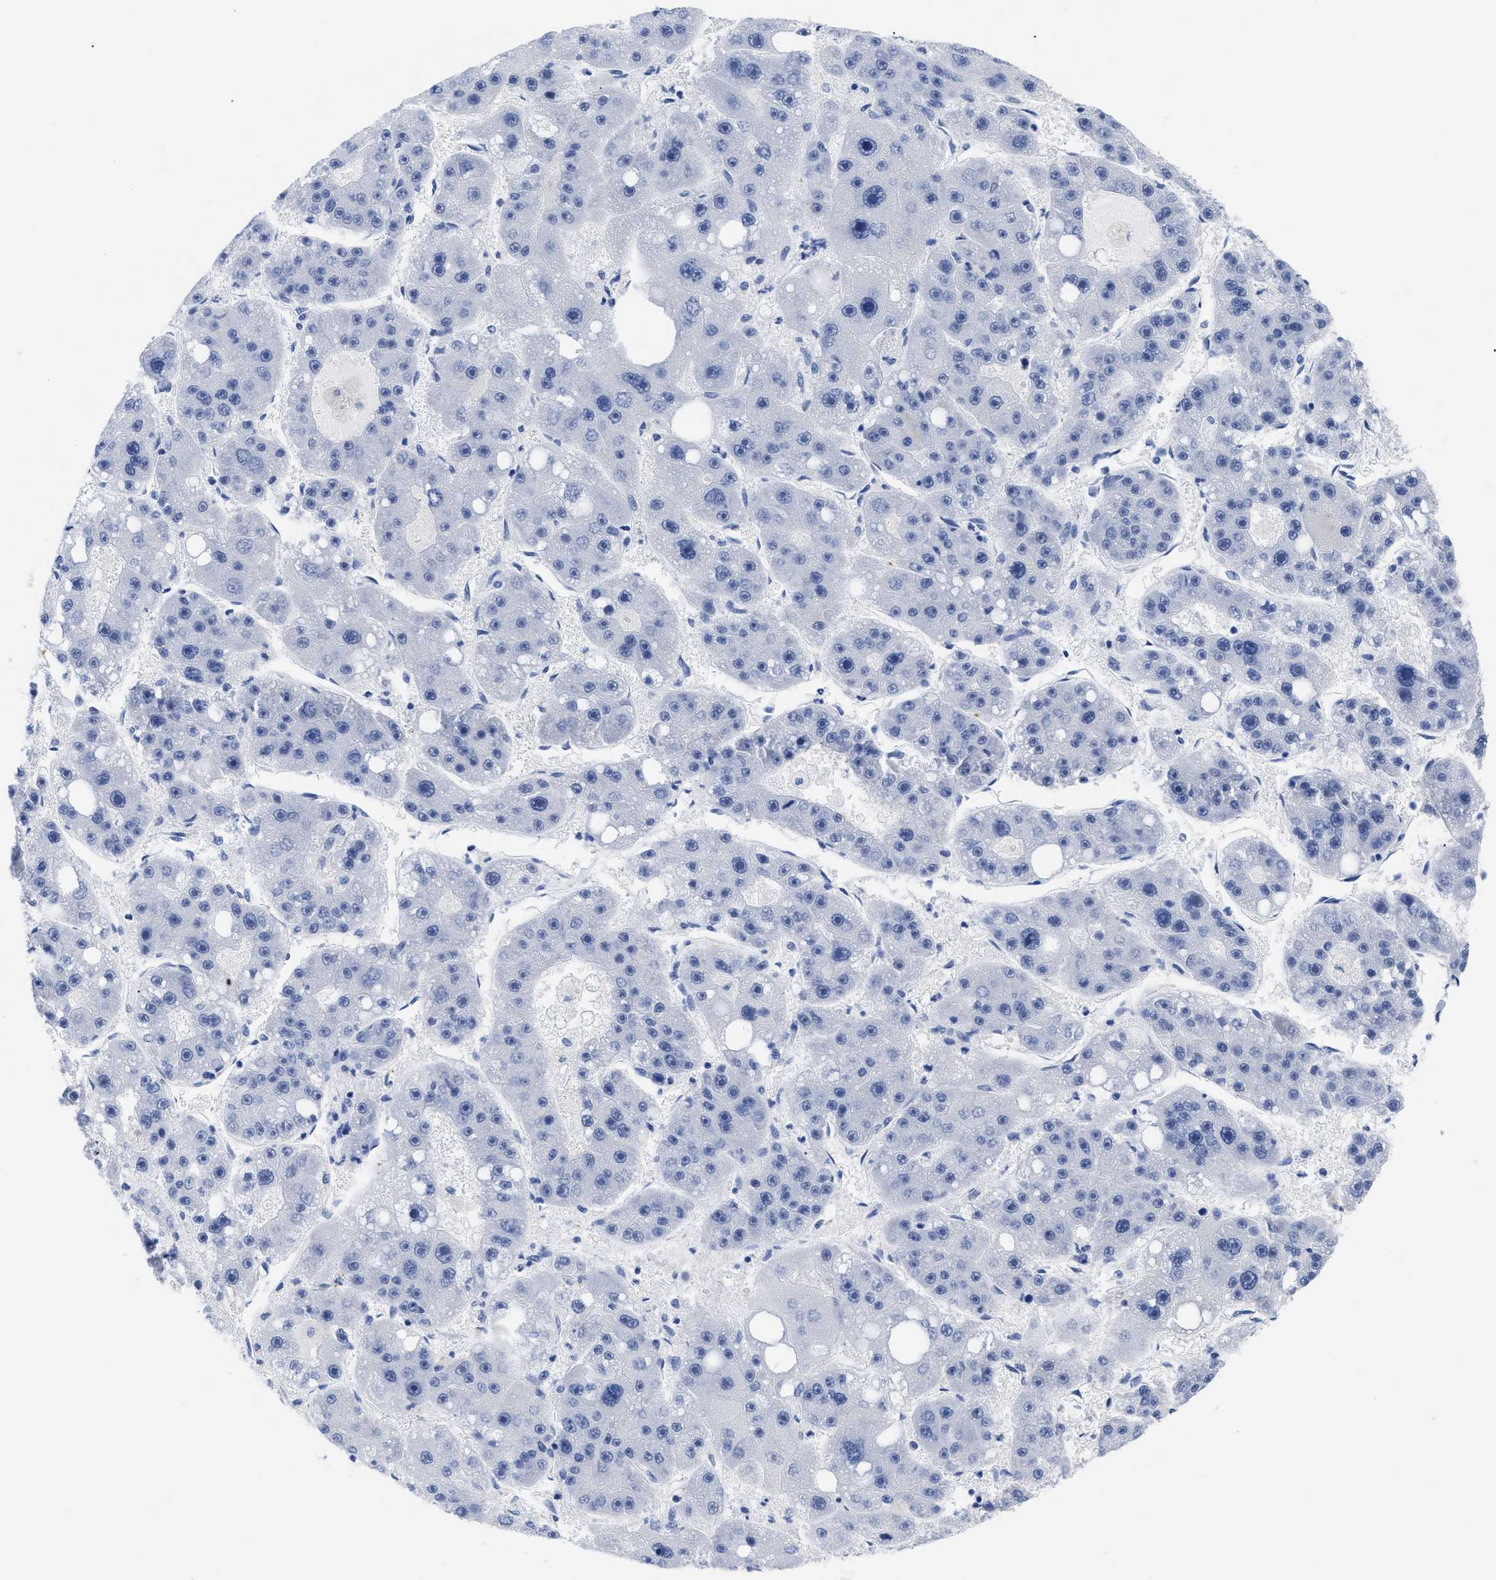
{"staining": {"intensity": "negative", "quantity": "none", "location": "none"}, "tissue": "liver cancer", "cell_type": "Tumor cells", "image_type": "cancer", "snomed": [{"axis": "morphology", "description": "Carcinoma, Hepatocellular, NOS"}, {"axis": "topography", "description": "Liver"}], "caption": "Hepatocellular carcinoma (liver) was stained to show a protein in brown. There is no significant positivity in tumor cells. Nuclei are stained in blue.", "gene": "TREML1", "patient": {"sex": "female", "age": 61}}